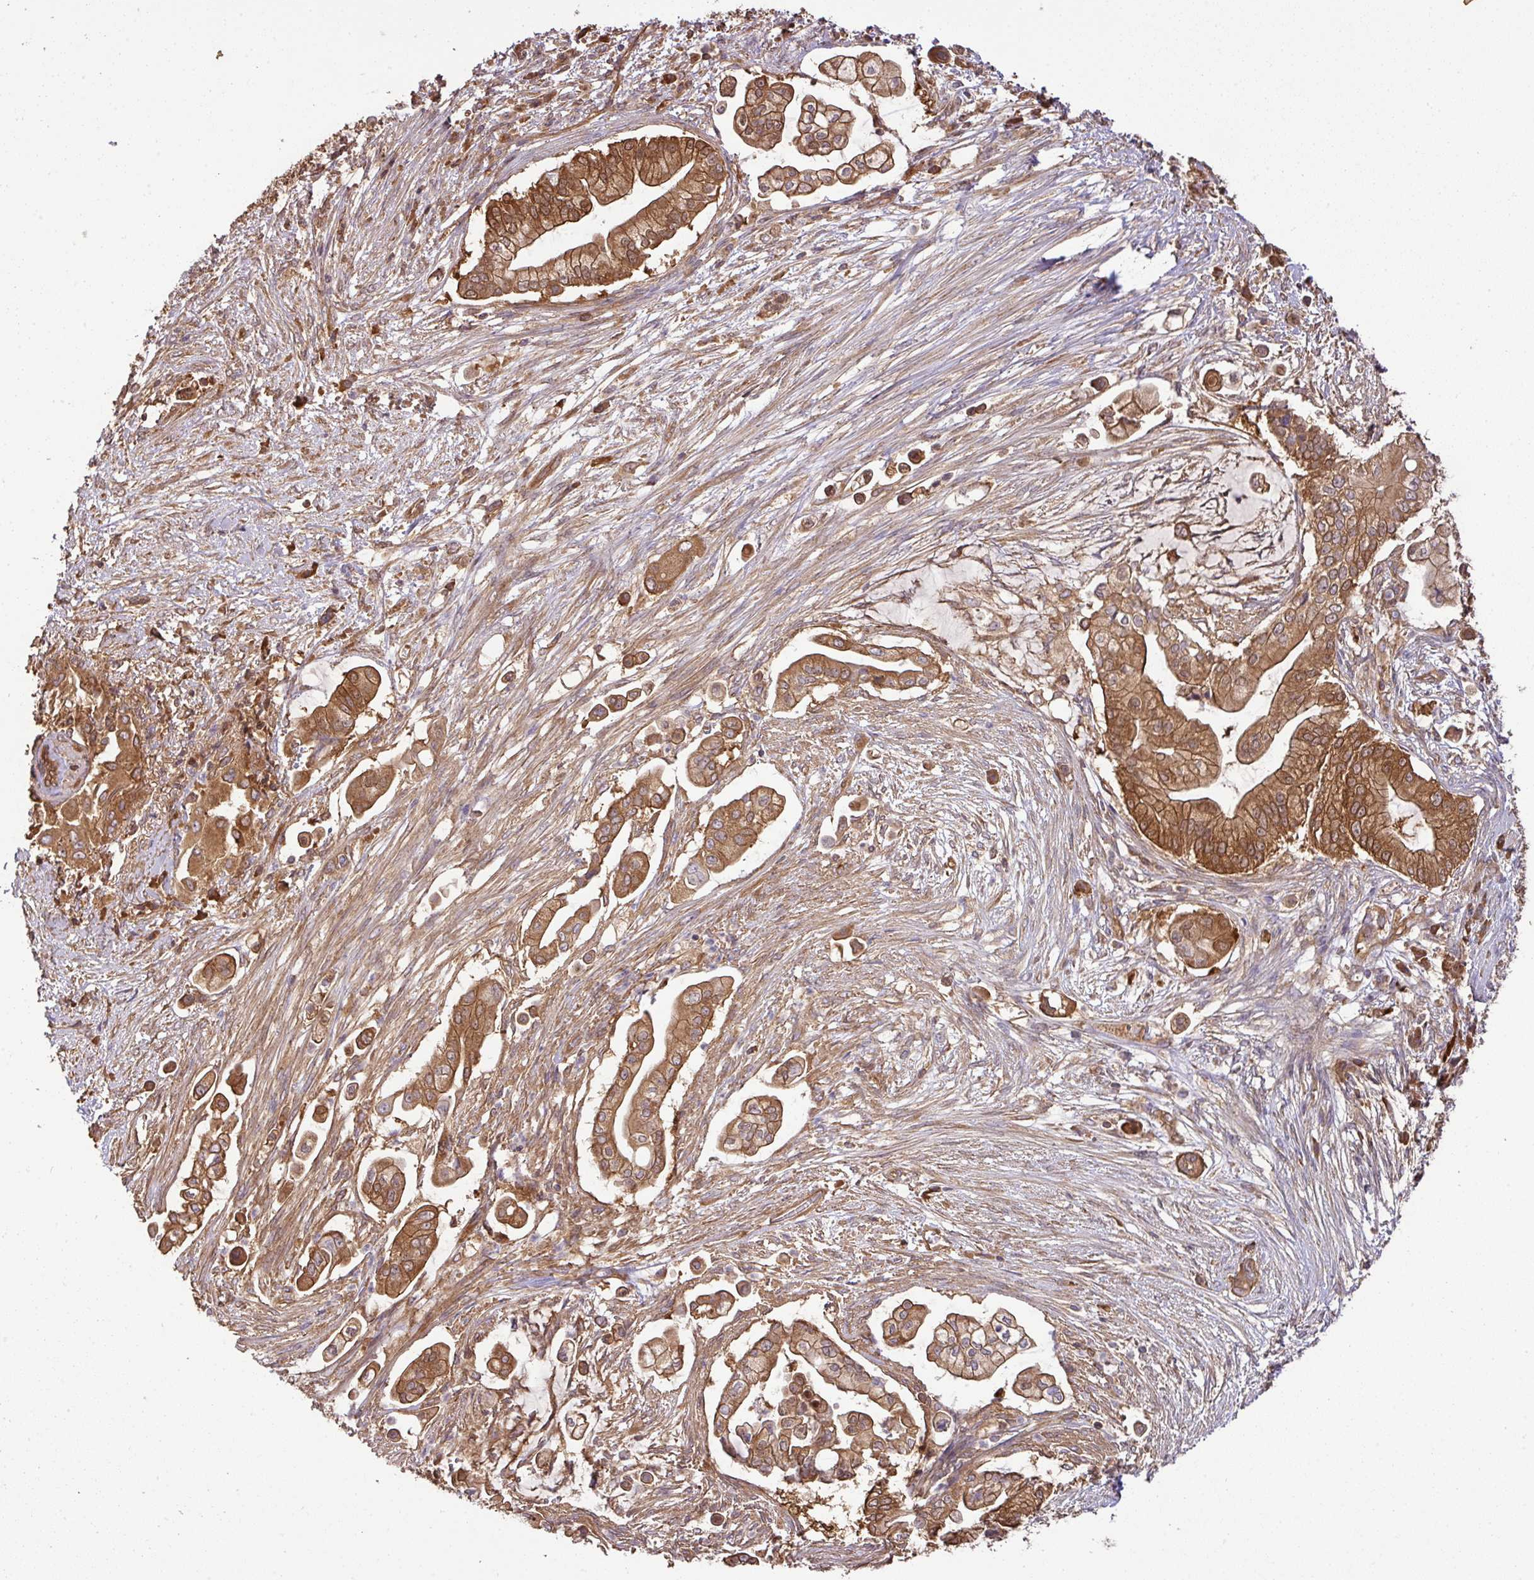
{"staining": {"intensity": "moderate", "quantity": ">75%", "location": "cytoplasmic/membranous"}, "tissue": "pancreatic cancer", "cell_type": "Tumor cells", "image_type": "cancer", "snomed": [{"axis": "morphology", "description": "Adenocarcinoma, NOS"}, {"axis": "topography", "description": "Pancreas"}], "caption": "Immunohistochemistry micrograph of neoplastic tissue: human pancreatic cancer stained using immunohistochemistry (IHC) displays medium levels of moderate protein expression localized specifically in the cytoplasmic/membranous of tumor cells, appearing as a cytoplasmic/membranous brown color.", "gene": "GSPT1", "patient": {"sex": "female", "age": 69}}